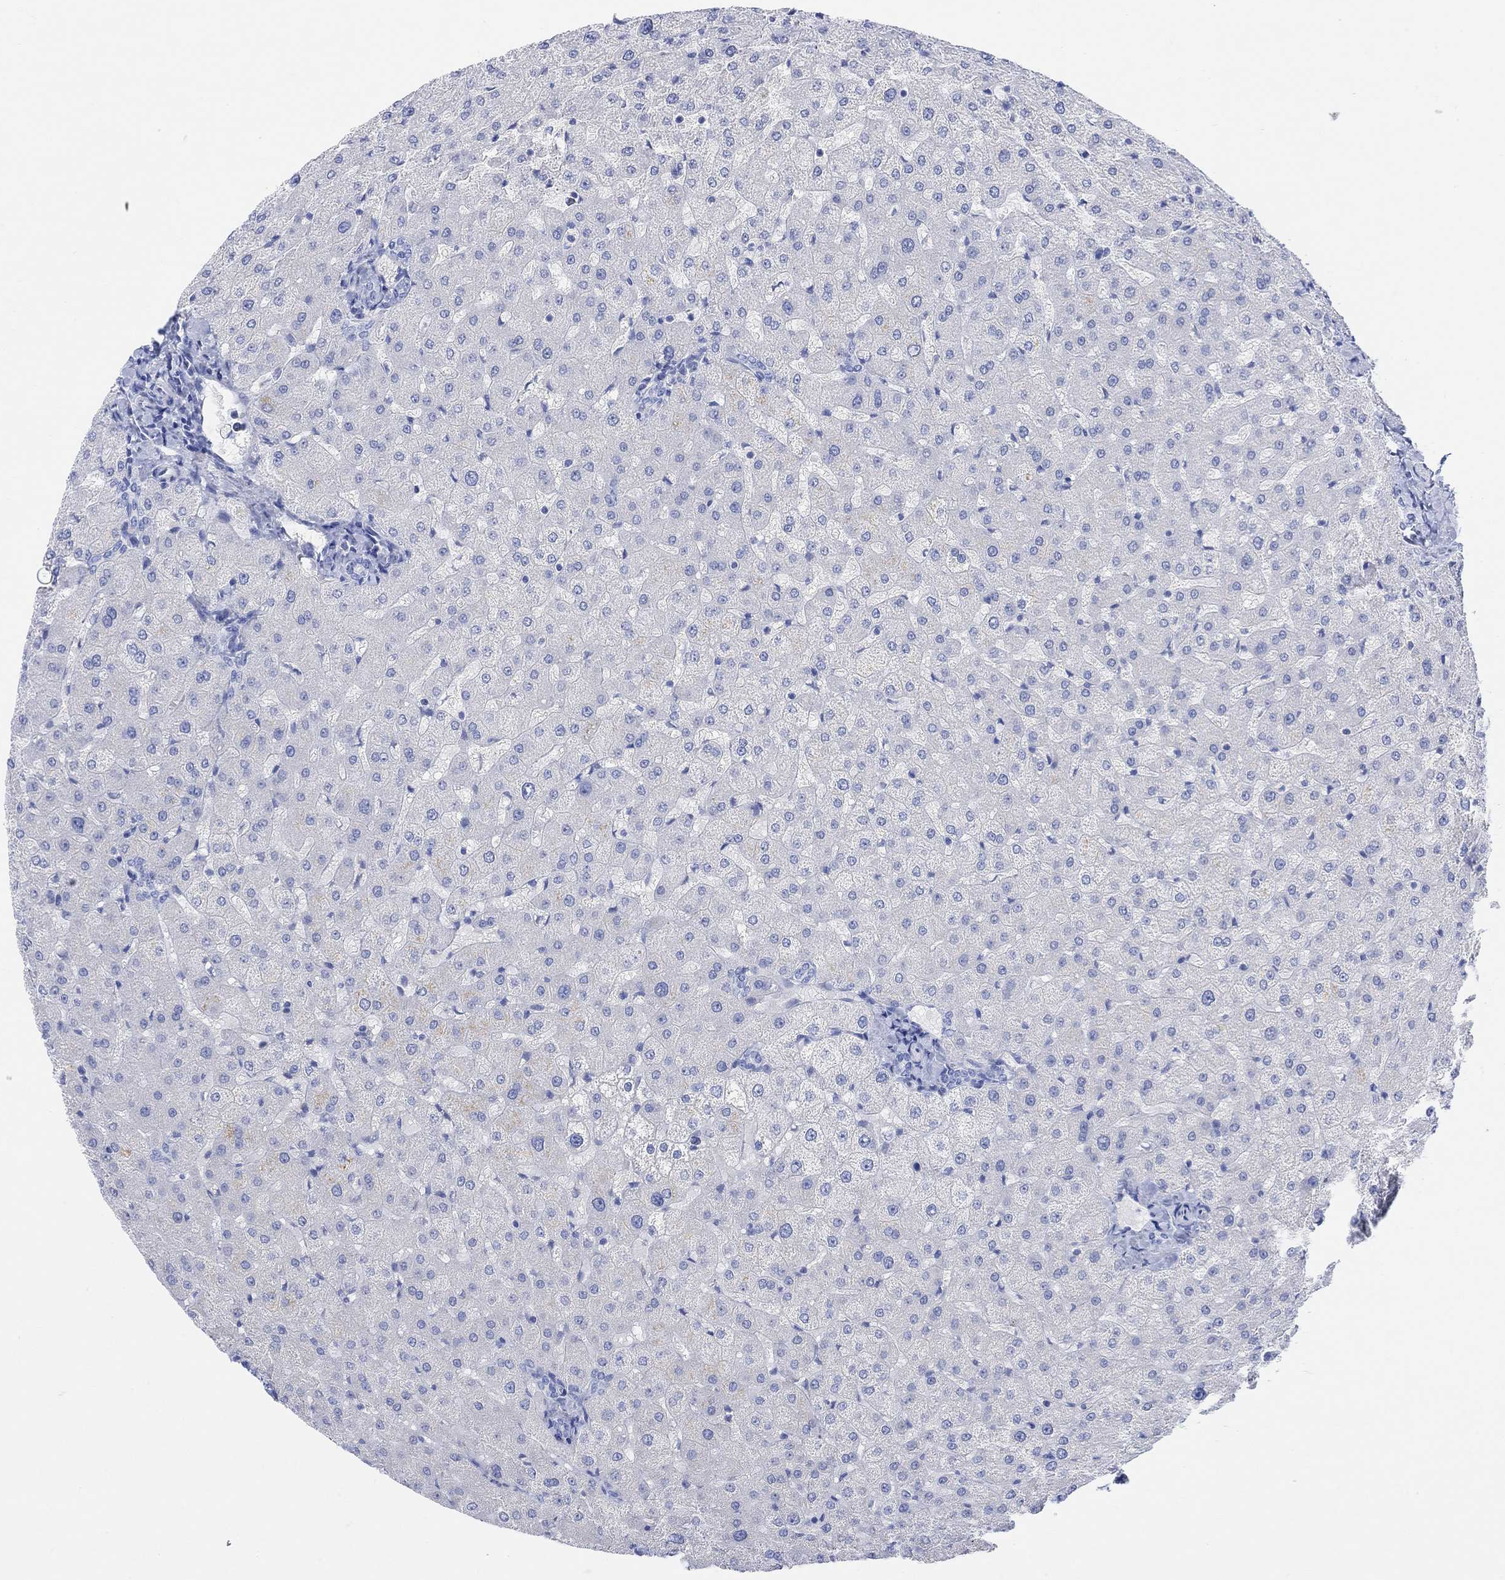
{"staining": {"intensity": "negative", "quantity": "none", "location": "none"}, "tissue": "liver", "cell_type": "Cholangiocytes", "image_type": "normal", "snomed": [{"axis": "morphology", "description": "Normal tissue, NOS"}, {"axis": "topography", "description": "Liver"}], "caption": "The histopathology image displays no staining of cholangiocytes in unremarkable liver.", "gene": "GNG13", "patient": {"sex": "female", "age": 50}}